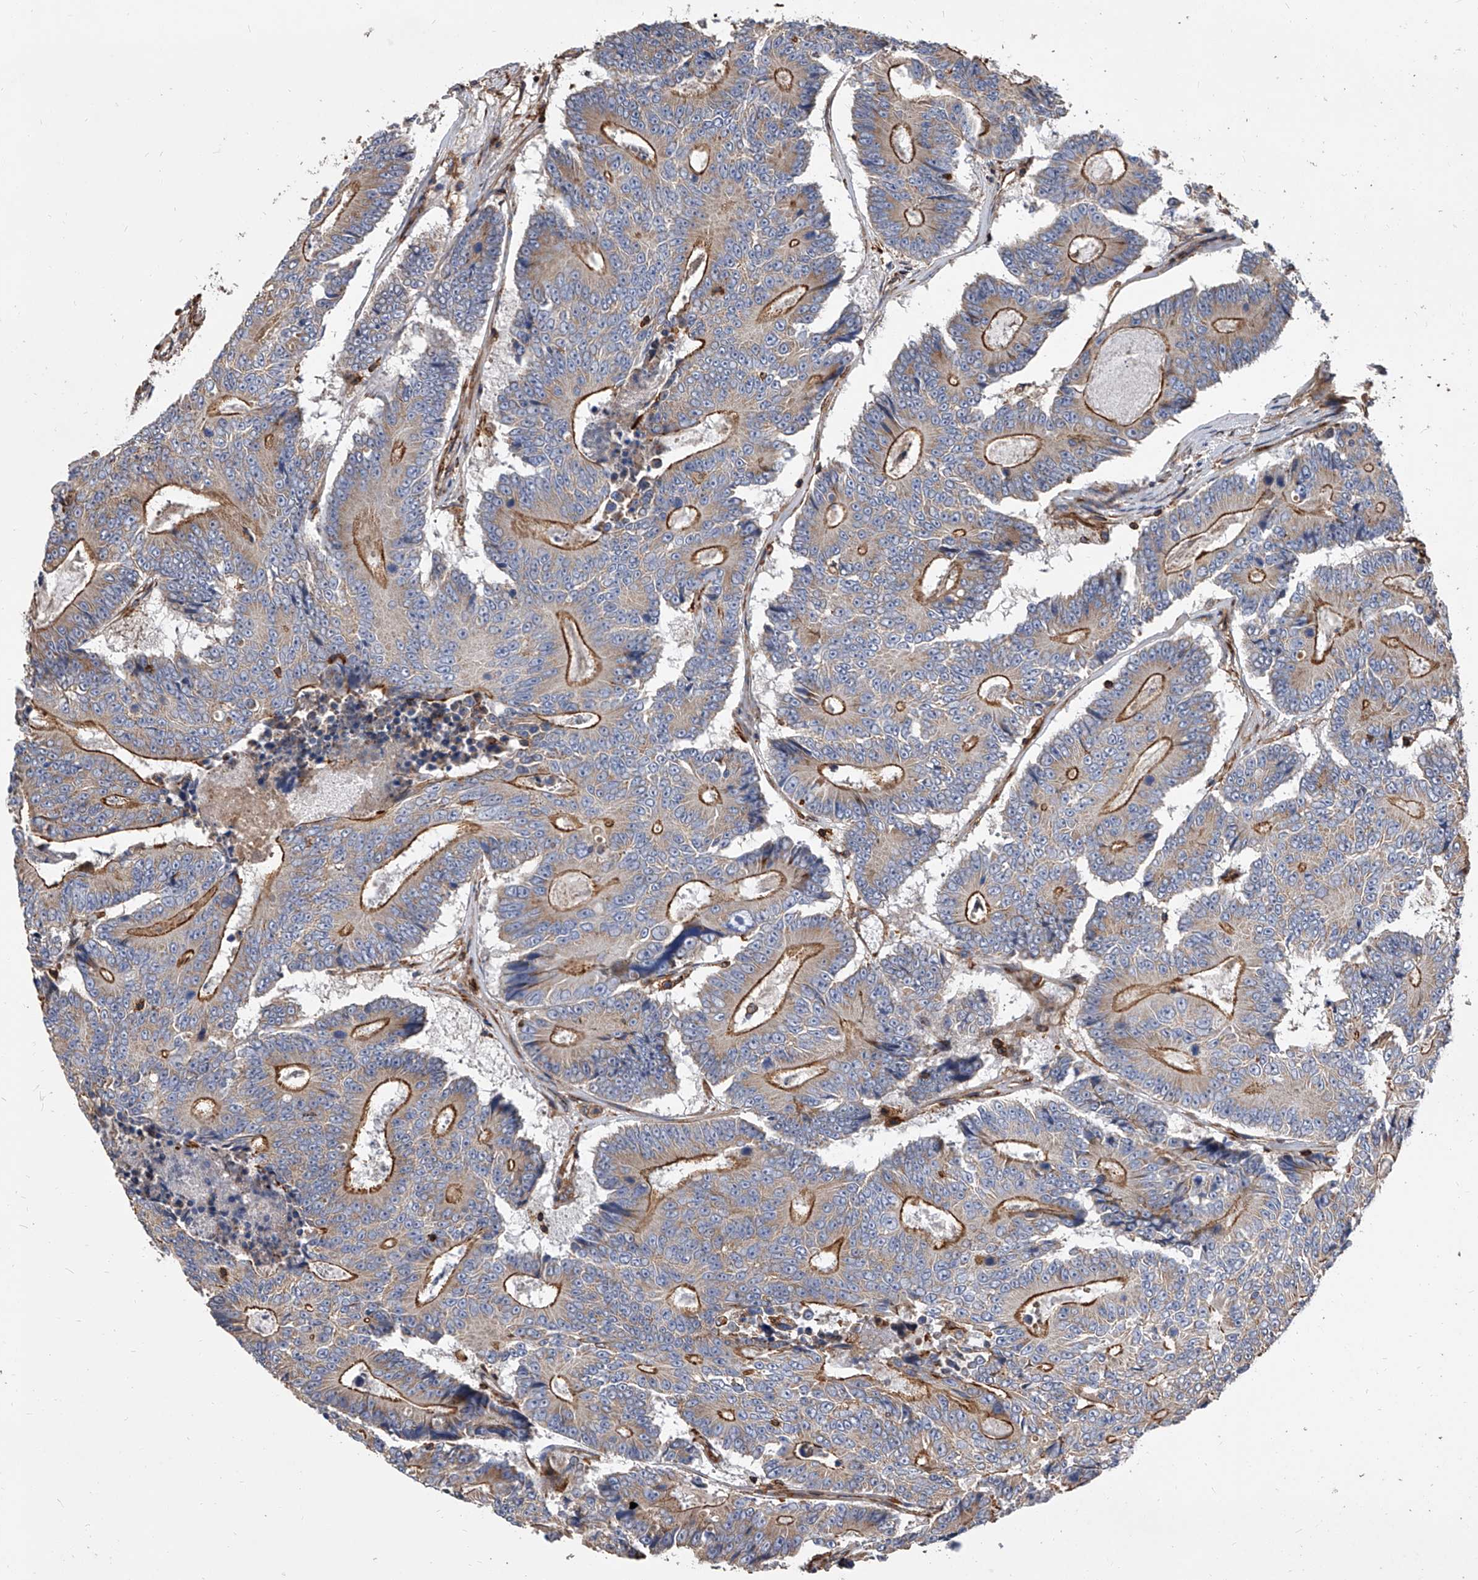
{"staining": {"intensity": "moderate", "quantity": ">75%", "location": "cytoplasmic/membranous"}, "tissue": "colorectal cancer", "cell_type": "Tumor cells", "image_type": "cancer", "snomed": [{"axis": "morphology", "description": "Adenocarcinoma, NOS"}, {"axis": "topography", "description": "Colon"}], "caption": "High-power microscopy captured an immunohistochemistry (IHC) image of colorectal adenocarcinoma, revealing moderate cytoplasmic/membranous positivity in about >75% of tumor cells.", "gene": "PISD", "patient": {"sex": "male", "age": 83}}